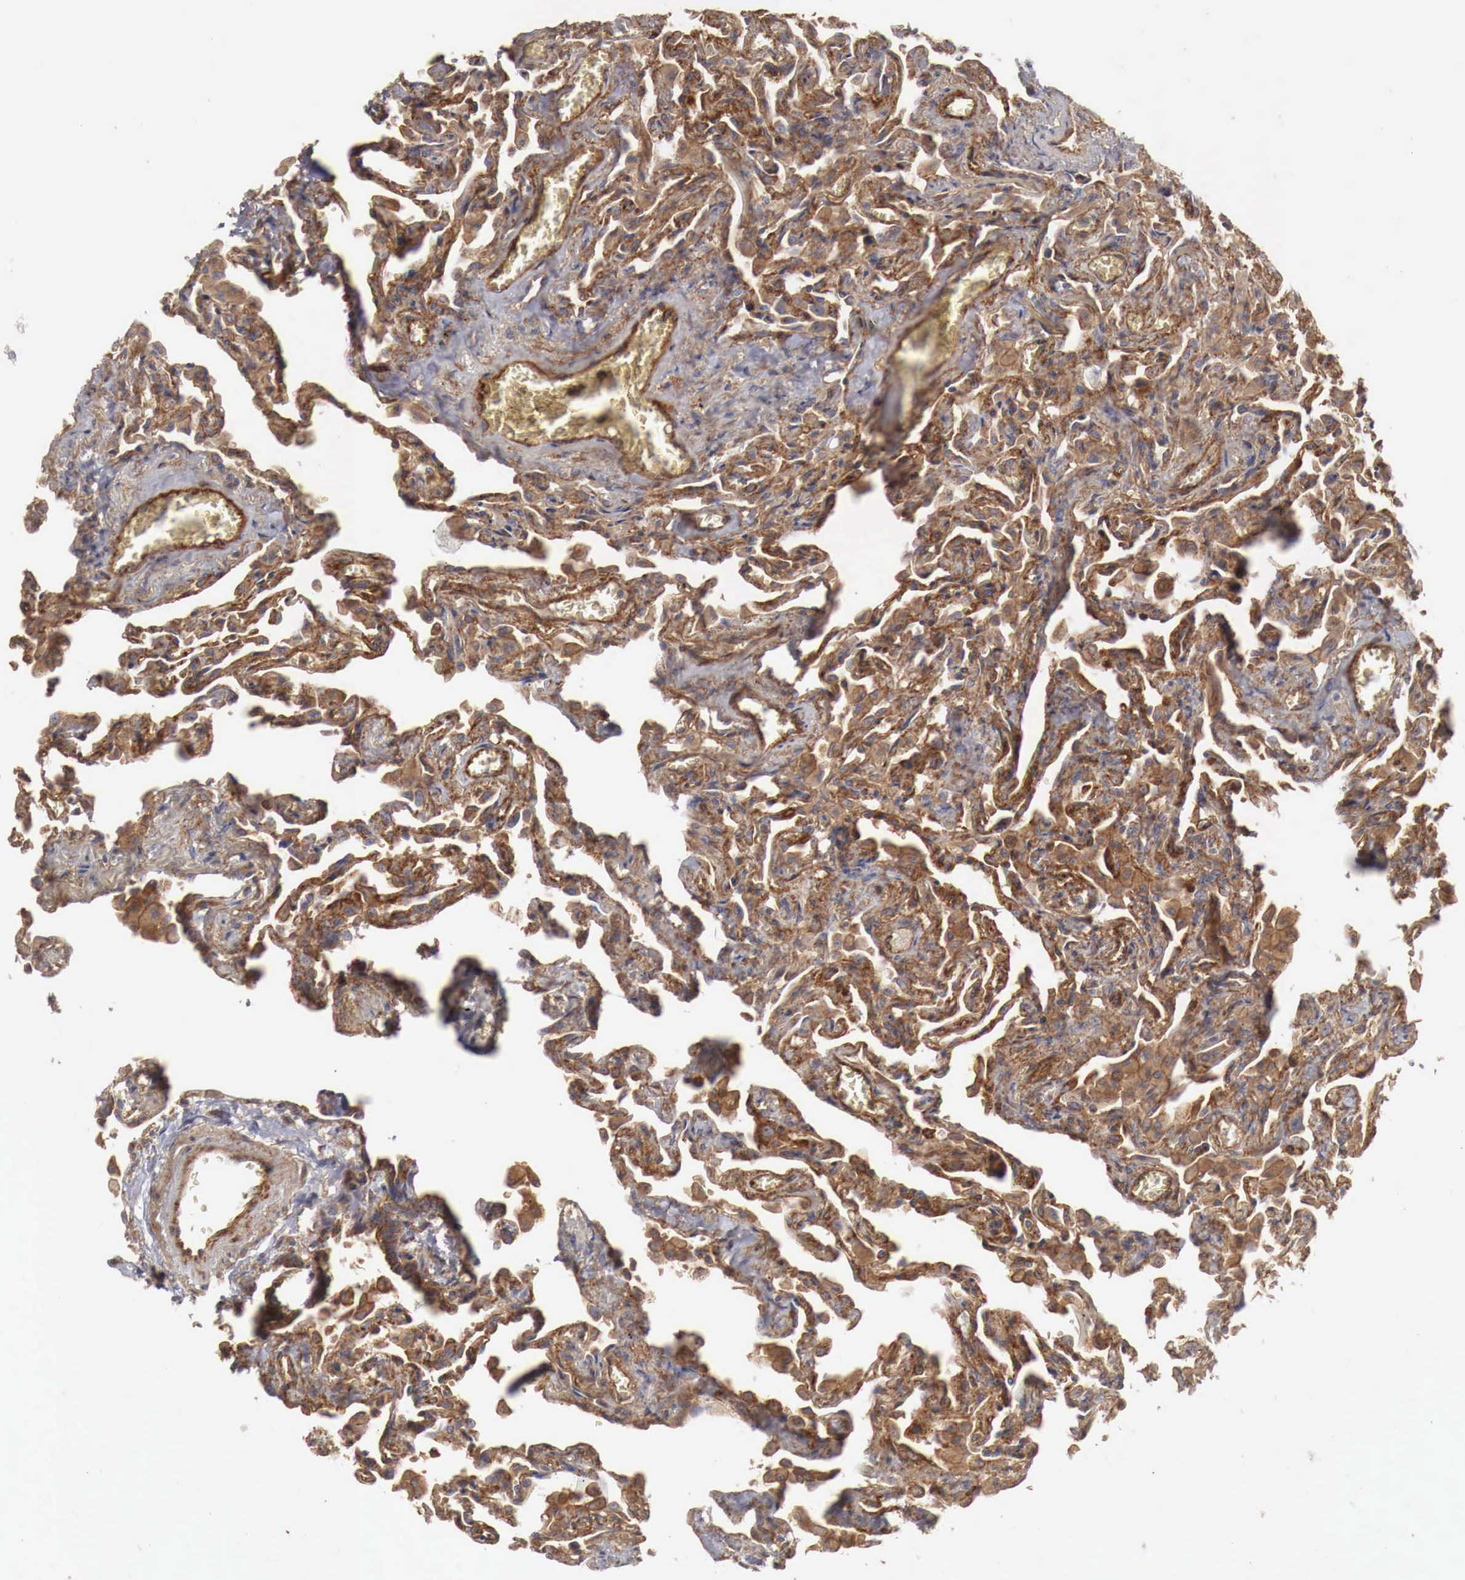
{"staining": {"intensity": "moderate", "quantity": ">75%", "location": "cytoplasmic/membranous"}, "tissue": "lung", "cell_type": "Alveolar cells", "image_type": "normal", "snomed": [{"axis": "morphology", "description": "Normal tissue, NOS"}, {"axis": "topography", "description": "Lung"}], "caption": "This is a micrograph of immunohistochemistry staining of unremarkable lung, which shows moderate positivity in the cytoplasmic/membranous of alveolar cells.", "gene": "ARMCX4", "patient": {"sex": "male", "age": 73}}